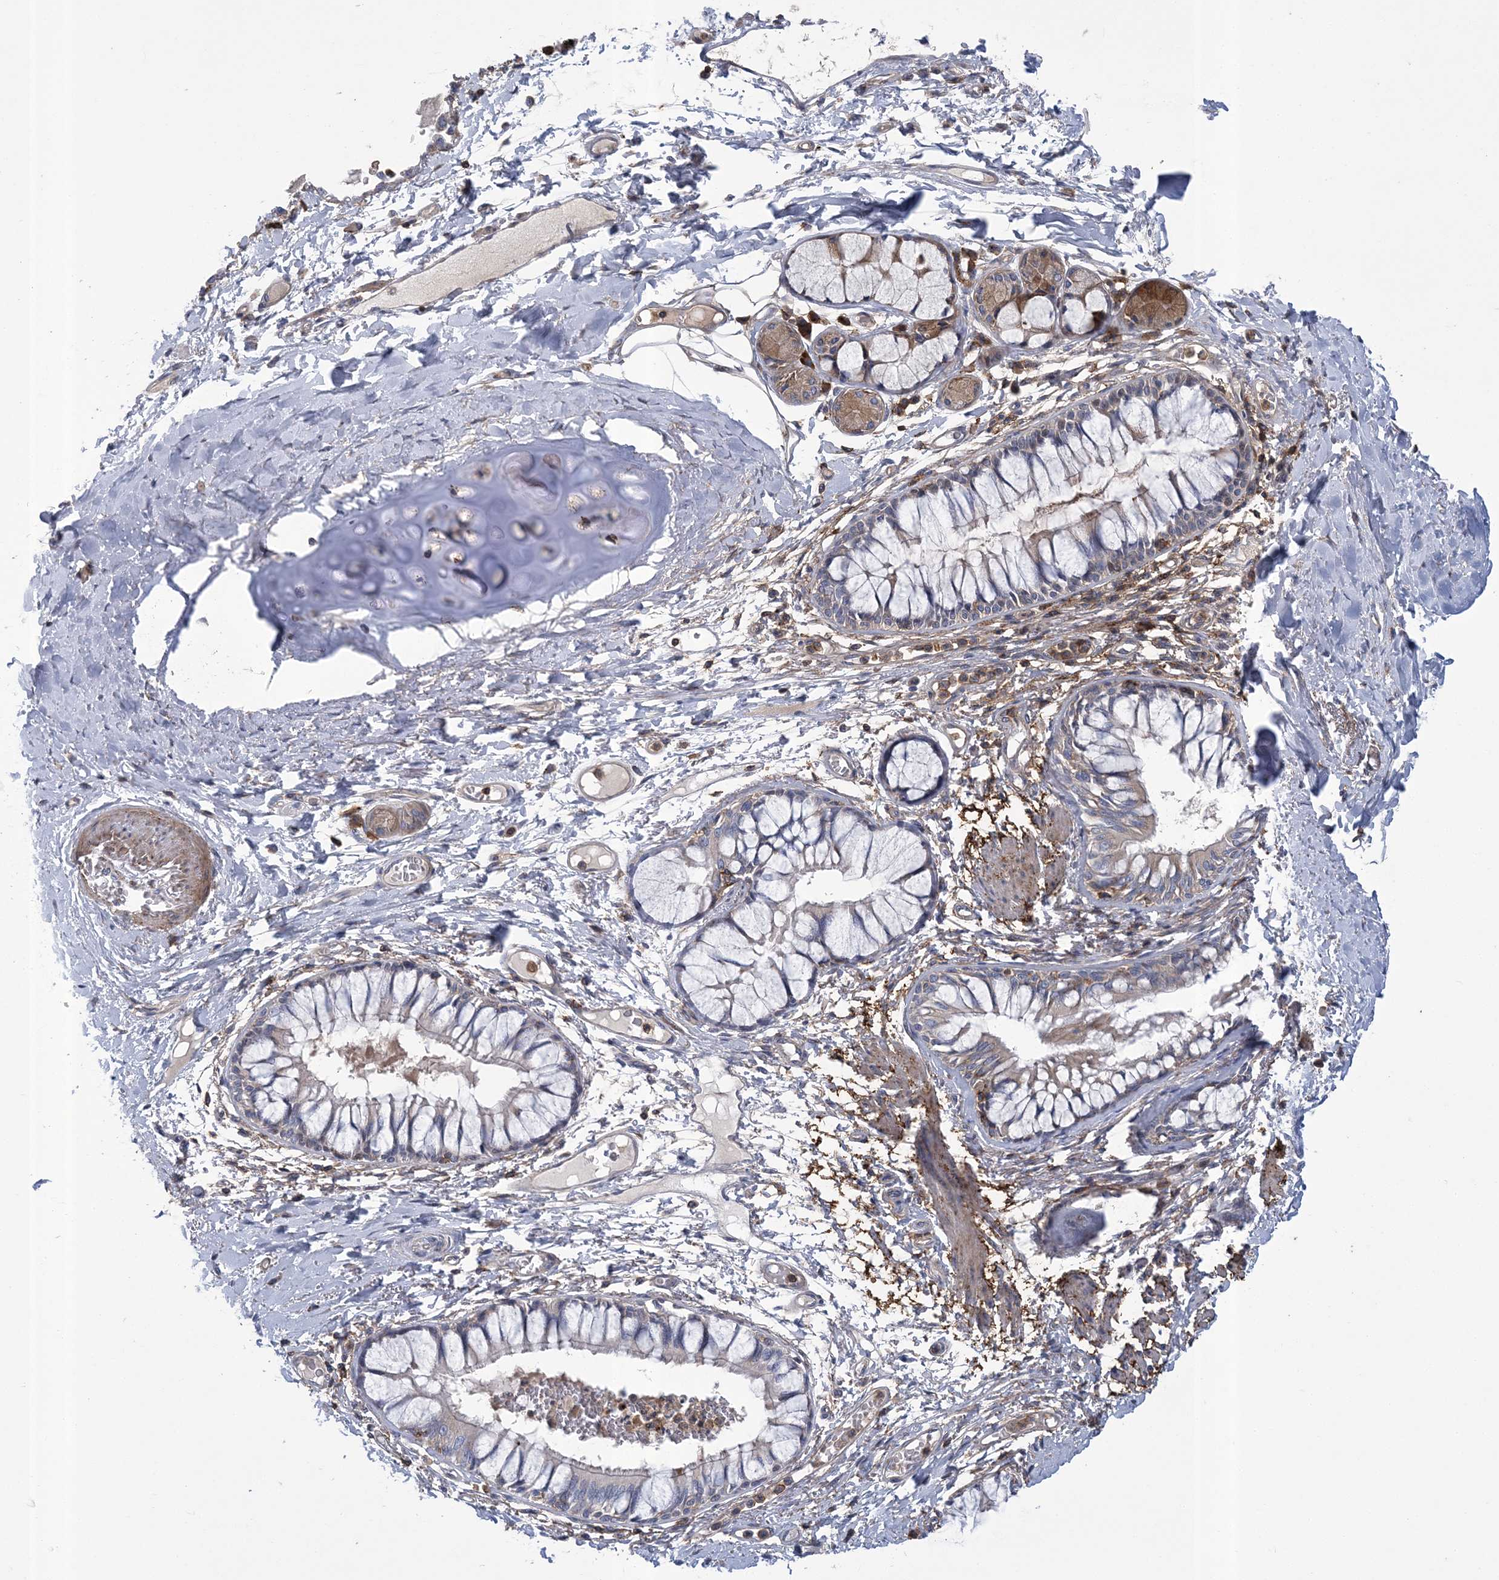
{"staining": {"intensity": "weak", "quantity": "25%-75%", "location": "cytoplasmic/membranous"}, "tissue": "soft tissue", "cell_type": "Chondrocytes", "image_type": "normal", "snomed": [{"axis": "morphology", "description": "Normal tissue, NOS"}, {"axis": "topography", "description": "Cartilage tissue"}, {"axis": "topography", "description": "Bronchus"}, {"axis": "topography", "description": "Lung"}, {"axis": "topography", "description": "Peripheral nerve tissue"}], "caption": "Benign soft tissue was stained to show a protein in brown. There is low levels of weak cytoplasmic/membranous staining in about 25%-75% of chondrocytes. The staining is performed using DAB (3,3'-diaminobenzidine) brown chromogen to label protein expression. The nuclei are counter-stained blue using hematoxylin.", "gene": "ARSJ", "patient": {"sex": "female", "age": 49}}